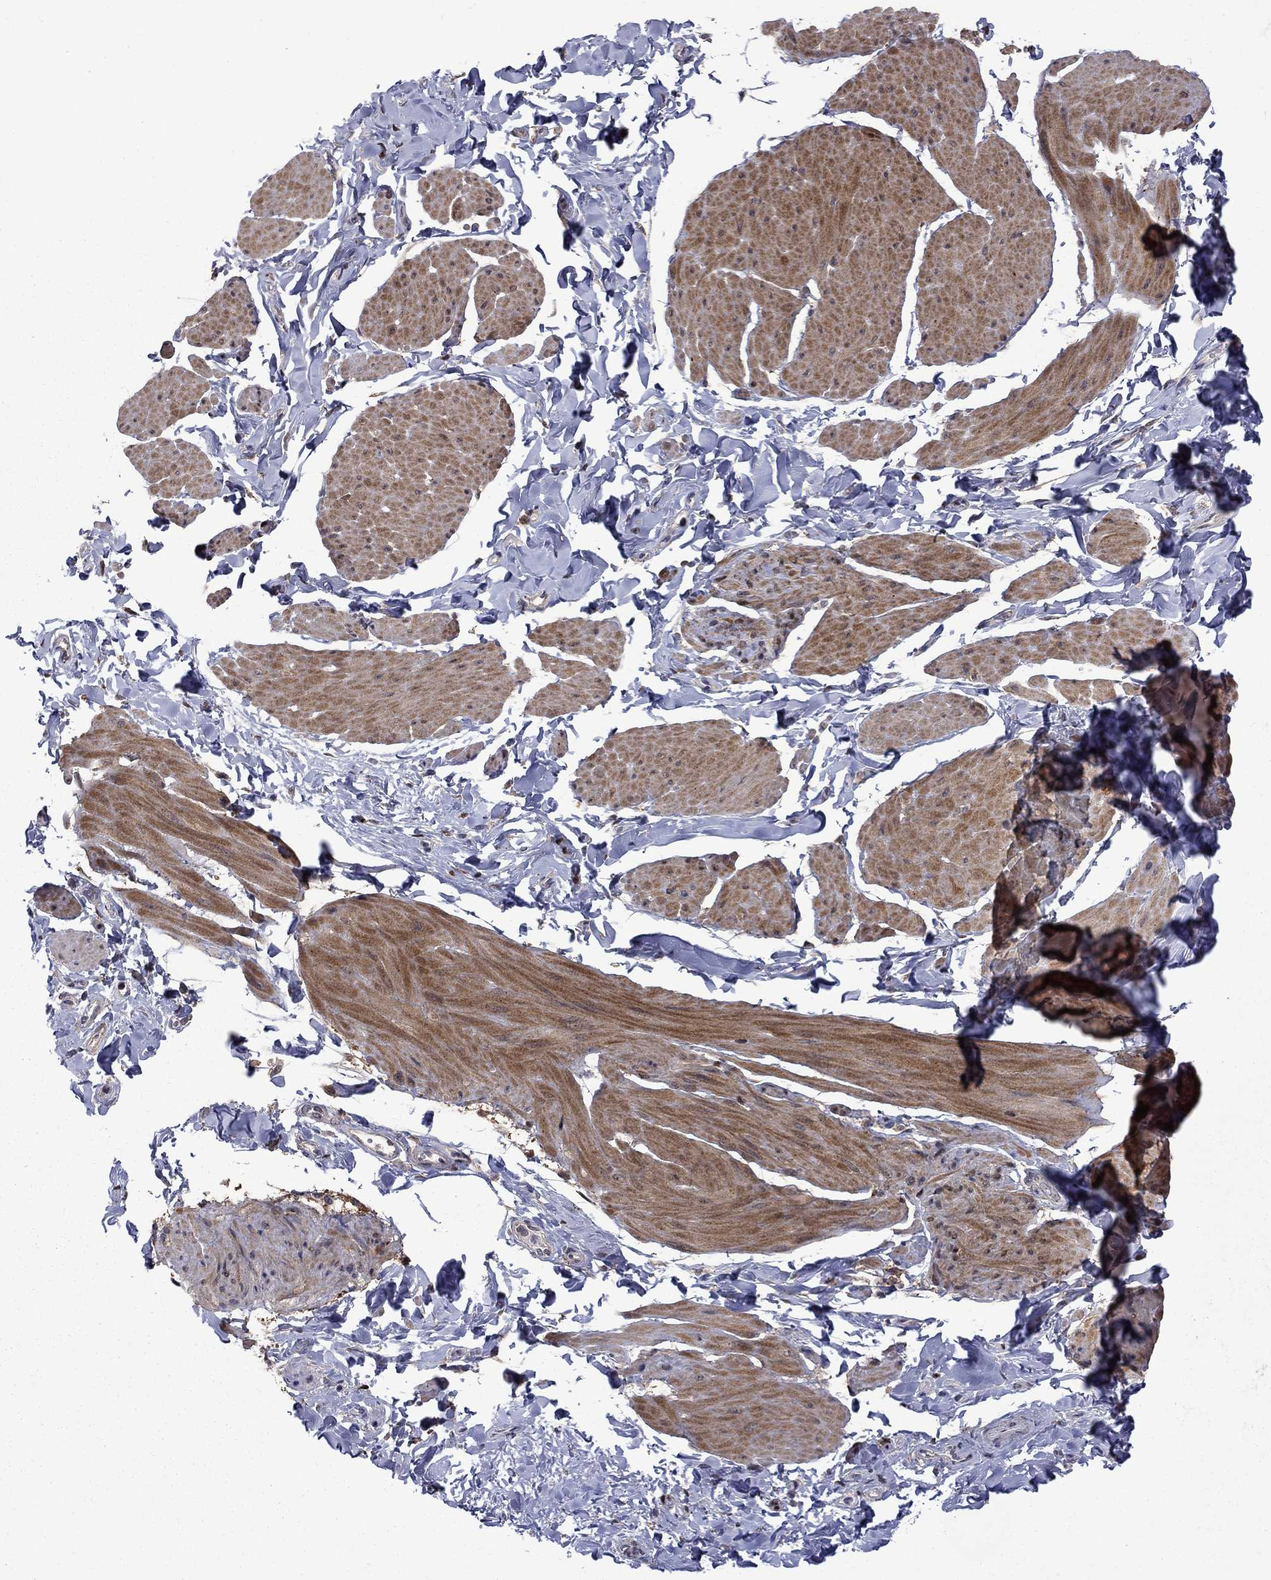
{"staining": {"intensity": "moderate", "quantity": ">75%", "location": "cytoplasmic/membranous"}, "tissue": "smooth muscle", "cell_type": "Smooth muscle cells", "image_type": "normal", "snomed": [{"axis": "morphology", "description": "Normal tissue, NOS"}, {"axis": "topography", "description": "Adipose tissue"}, {"axis": "topography", "description": "Smooth muscle"}, {"axis": "topography", "description": "Peripheral nerve tissue"}], "caption": "The image displays a brown stain indicating the presence of a protein in the cytoplasmic/membranous of smooth muscle cells in smooth muscle.", "gene": "CBR1", "patient": {"sex": "male", "age": 83}}